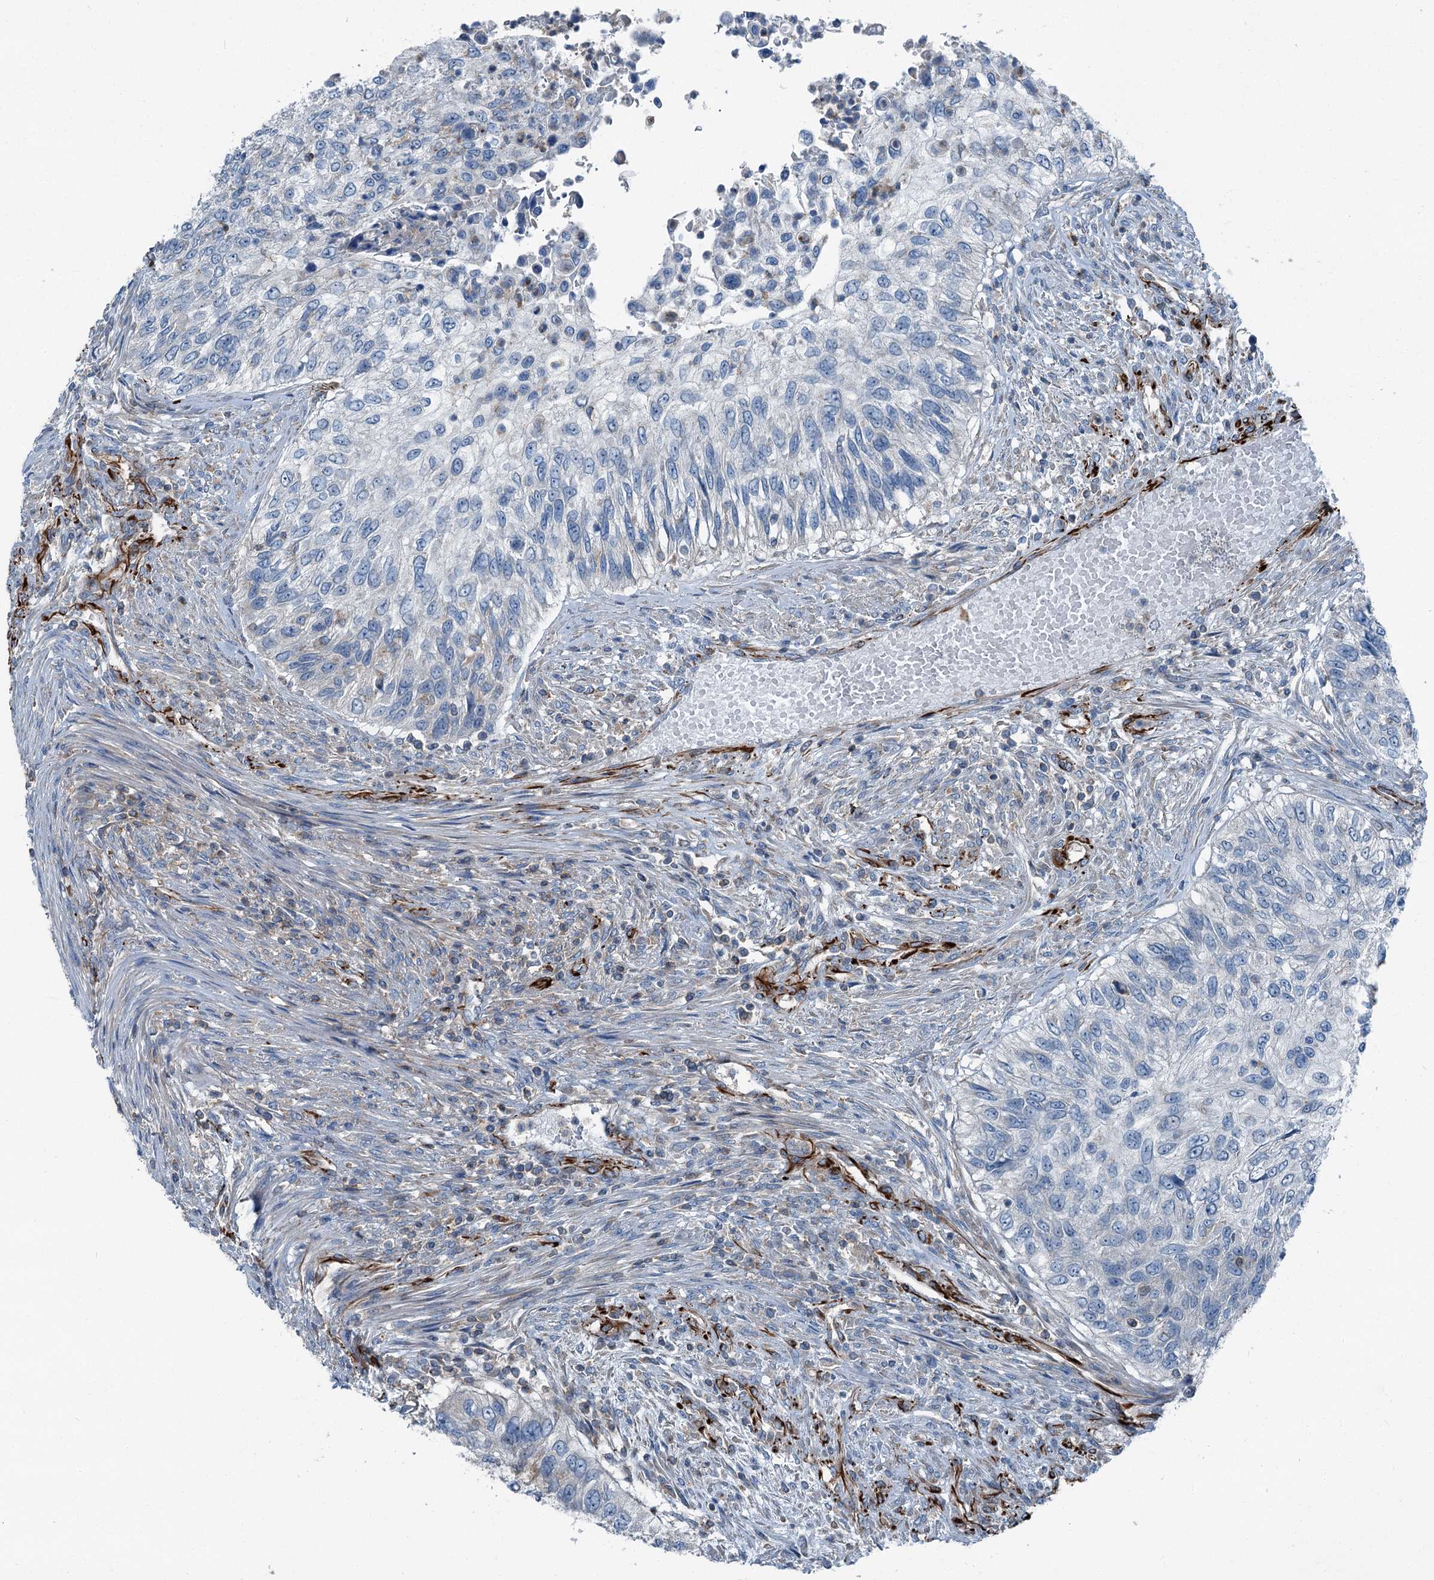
{"staining": {"intensity": "negative", "quantity": "none", "location": "none"}, "tissue": "urothelial cancer", "cell_type": "Tumor cells", "image_type": "cancer", "snomed": [{"axis": "morphology", "description": "Urothelial carcinoma, High grade"}, {"axis": "topography", "description": "Urinary bladder"}], "caption": "Tumor cells are negative for brown protein staining in urothelial cancer.", "gene": "AXL", "patient": {"sex": "female", "age": 60}}